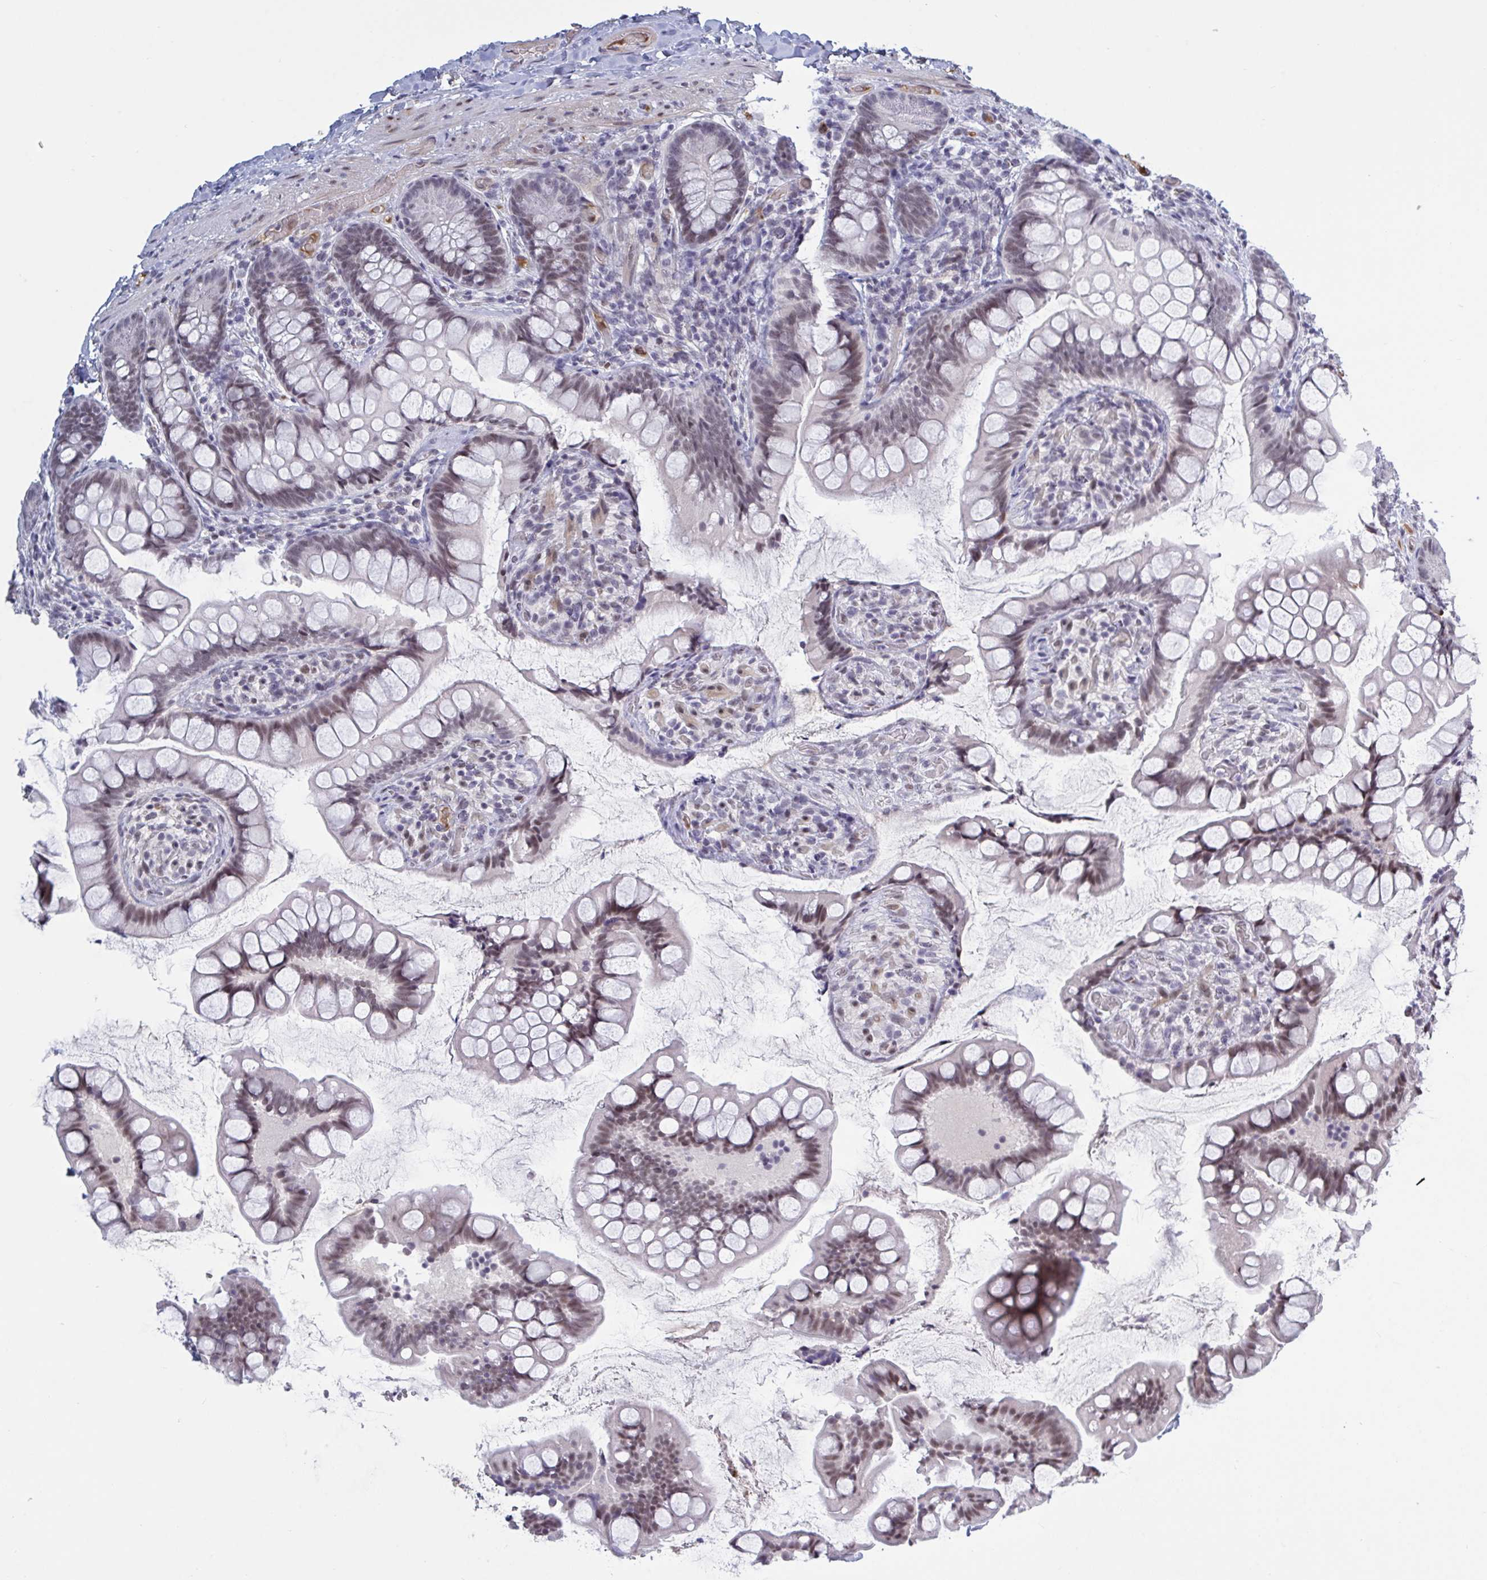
{"staining": {"intensity": "moderate", "quantity": ">75%", "location": "nuclear"}, "tissue": "small intestine", "cell_type": "Glandular cells", "image_type": "normal", "snomed": [{"axis": "morphology", "description": "Normal tissue, NOS"}, {"axis": "topography", "description": "Small intestine"}], "caption": "Brown immunohistochemical staining in normal small intestine shows moderate nuclear positivity in about >75% of glandular cells. (Brightfield microscopy of DAB IHC at high magnification).", "gene": "BCL7B", "patient": {"sex": "male", "age": 70}}